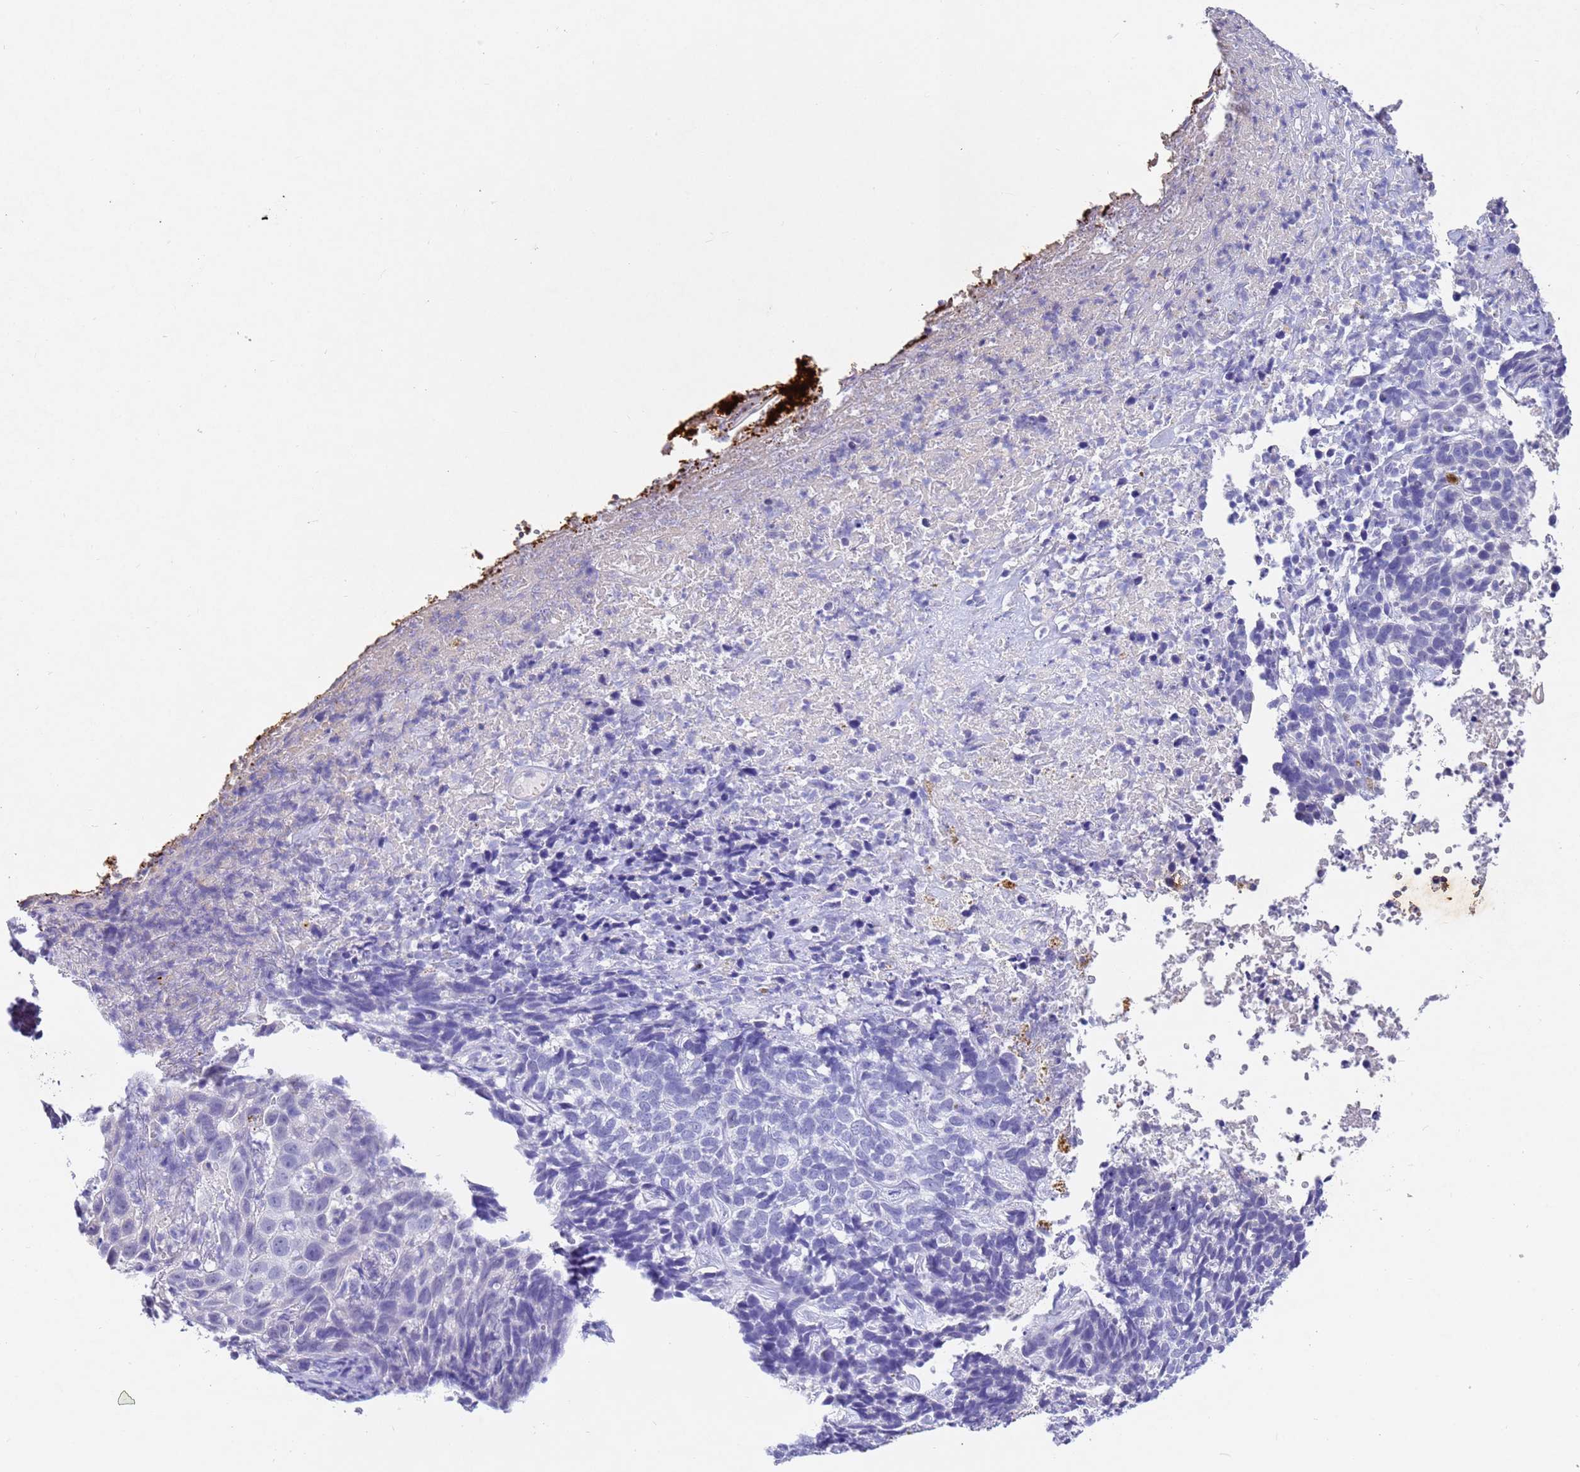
{"staining": {"intensity": "negative", "quantity": "none", "location": "none"}, "tissue": "skin cancer", "cell_type": "Tumor cells", "image_type": "cancer", "snomed": [{"axis": "morphology", "description": "Basal cell carcinoma"}, {"axis": "topography", "description": "Skin"}], "caption": "An immunohistochemistry (IHC) histopathology image of basal cell carcinoma (skin) is shown. There is no staining in tumor cells of basal cell carcinoma (skin). Nuclei are stained in blue.", "gene": "CFHR2", "patient": {"sex": "female", "age": 84}}